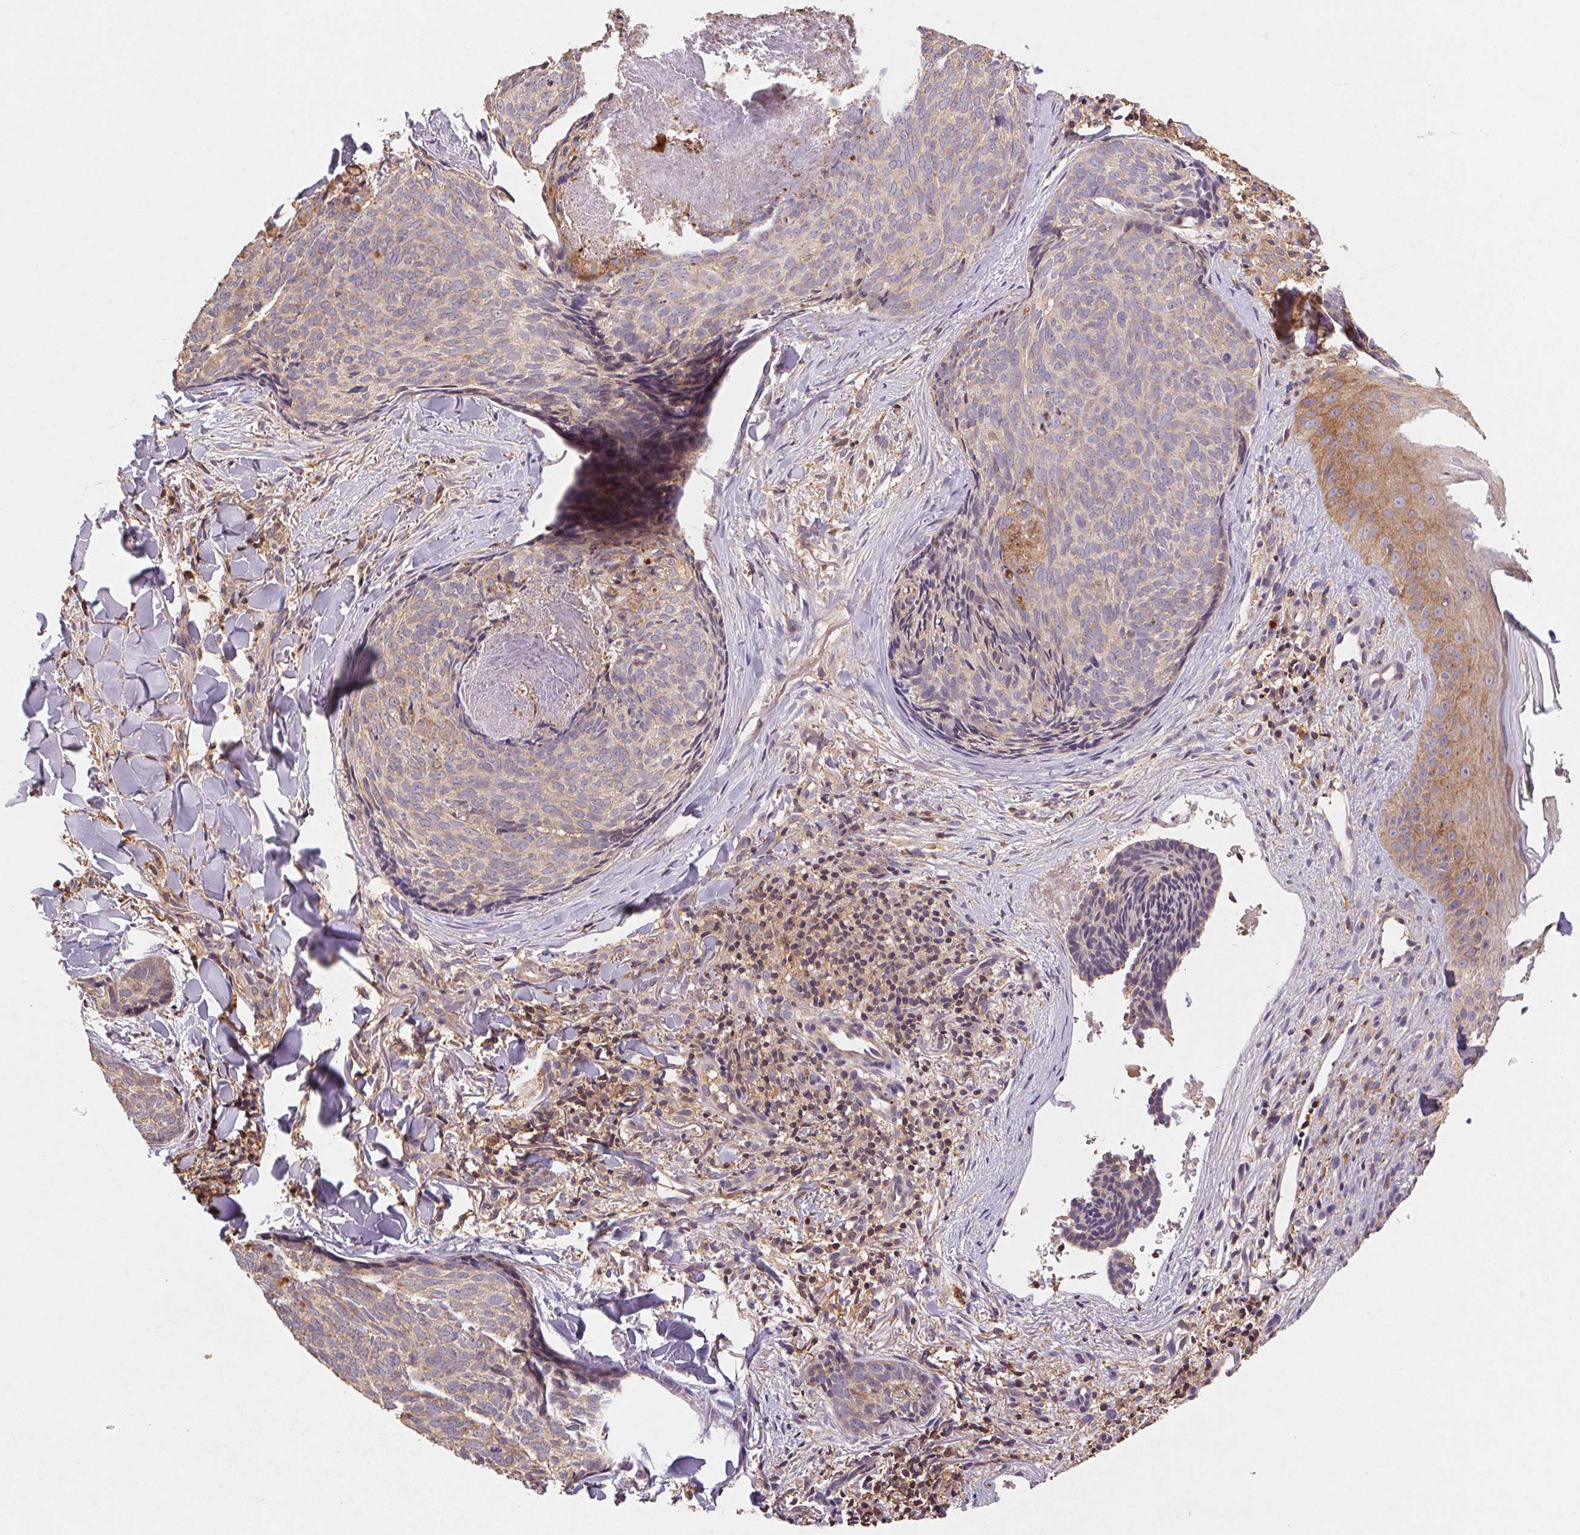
{"staining": {"intensity": "negative", "quantity": "none", "location": "none"}, "tissue": "skin cancer", "cell_type": "Tumor cells", "image_type": "cancer", "snomed": [{"axis": "morphology", "description": "Basal cell carcinoma"}, {"axis": "topography", "description": "Skin"}], "caption": "There is no significant expression in tumor cells of skin cancer. (DAB immunohistochemistry with hematoxylin counter stain).", "gene": "ATG10", "patient": {"sex": "female", "age": 82}}